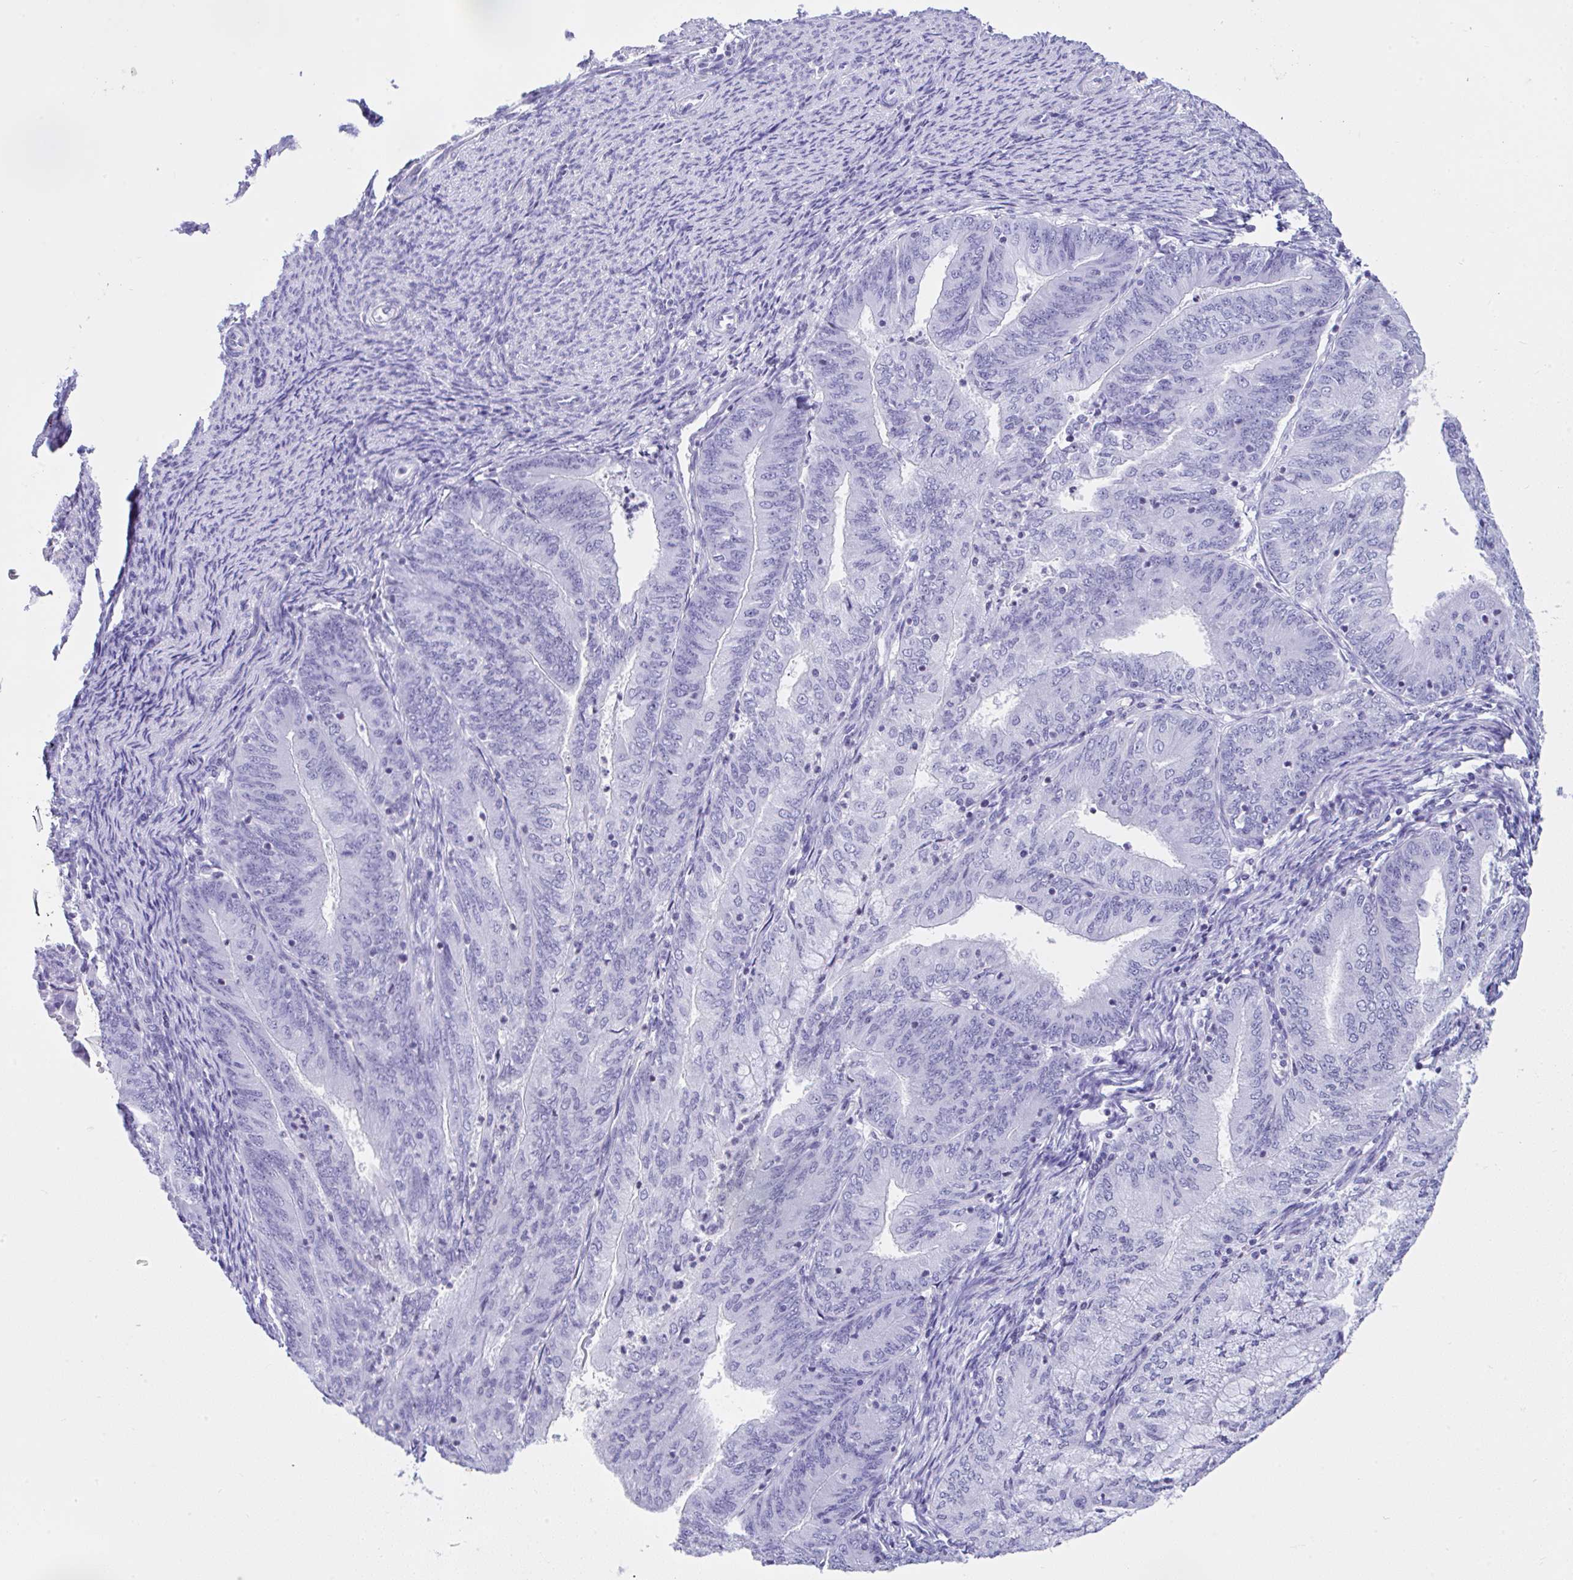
{"staining": {"intensity": "negative", "quantity": "none", "location": "none"}, "tissue": "endometrial cancer", "cell_type": "Tumor cells", "image_type": "cancer", "snomed": [{"axis": "morphology", "description": "Adenocarcinoma, NOS"}, {"axis": "topography", "description": "Endometrium"}], "caption": "Tumor cells are negative for protein expression in human endometrial cancer (adenocarcinoma).", "gene": "KRT27", "patient": {"sex": "female", "age": 57}}